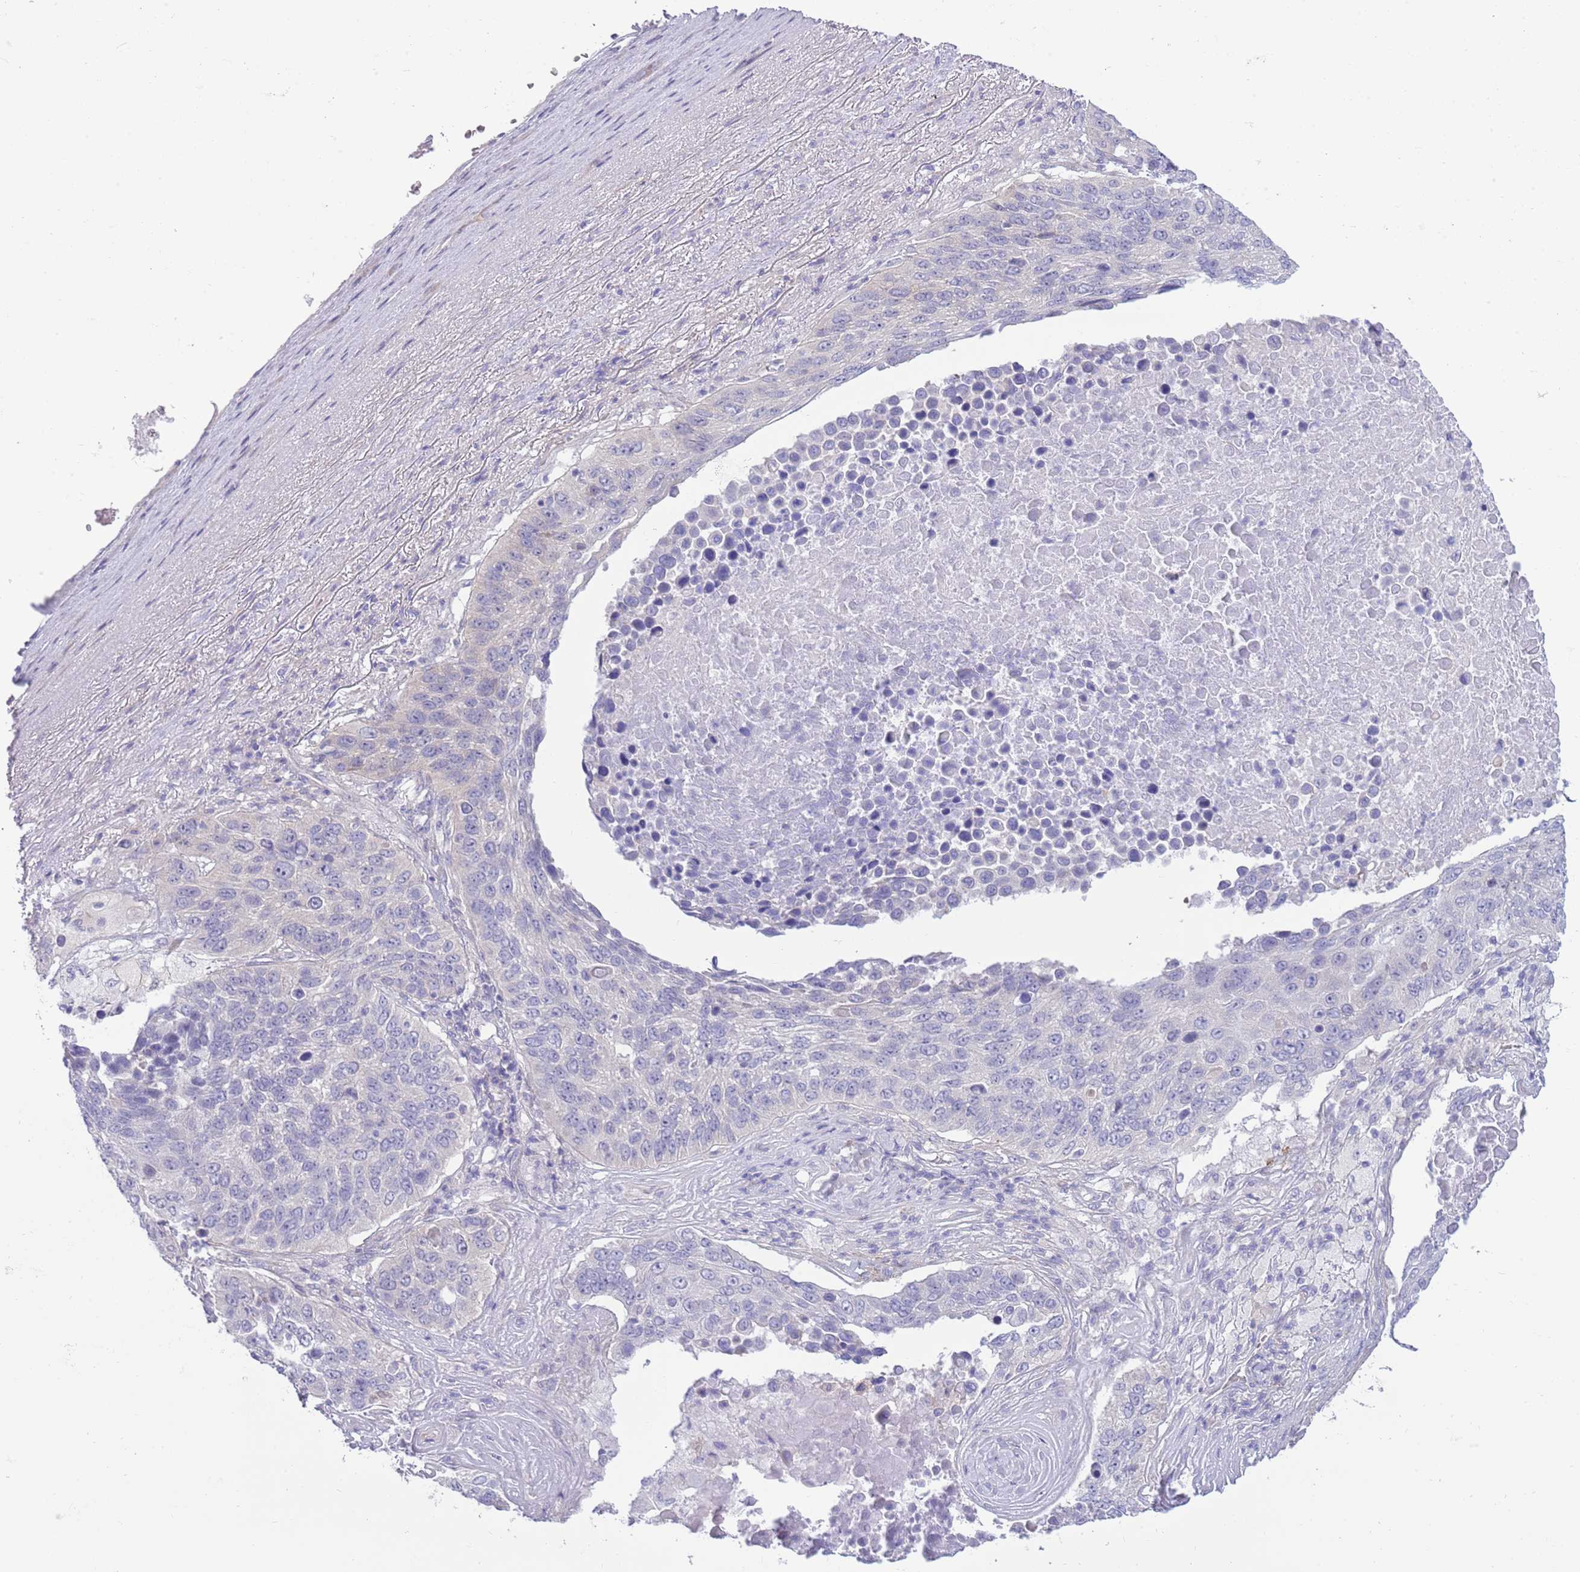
{"staining": {"intensity": "negative", "quantity": "none", "location": "none"}, "tissue": "lung cancer", "cell_type": "Tumor cells", "image_type": "cancer", "snomed": [{"axis": "morphology", "description": "Normal tissue, NOS"}, {"axis": "morphology", "description": "Squamous cell carcinoma, NOS"}, {"axis": "topography", "description": "Lymph node"}, {"axis": "topography", "description": "Lung"}], "caption": "IHC histopathology image of neoplastic tissue: human lung cancer (squamous cell carcinoma) stained with DAB displays no significant protein expression in tumor cells.", "gene": "ZC4H2", "patient": {"sex": "male", "age": 66}}